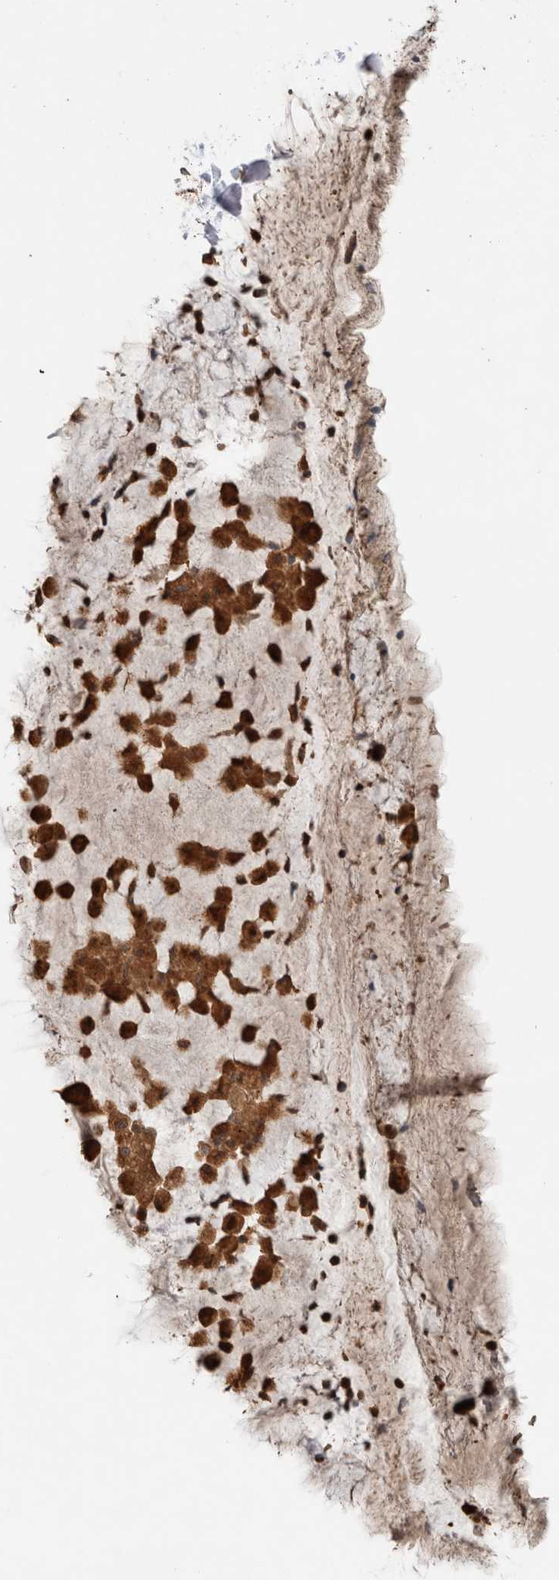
{"staining": {"intensity": "moderate", "quantity": ">75%", "location": "cytoplasmic/membranous"}, "tissue": "bronchus", "cell_type": "Respiratory epithelial cells", "image_type": "normal", "snomed": [{"axis": "morphology", "description": "Normal tissue, NOS"}, {"axis": "topography", "description": "Cartilage tissue"}], "caption": "IHC of unremarkable bronchus reveals medium levels of moderate cytoplasmic/membranous staining in about >75% of respiratory epithelial cells.", "gene": "OTUD6B", "patient": {"sex": "female", "age": 63}}